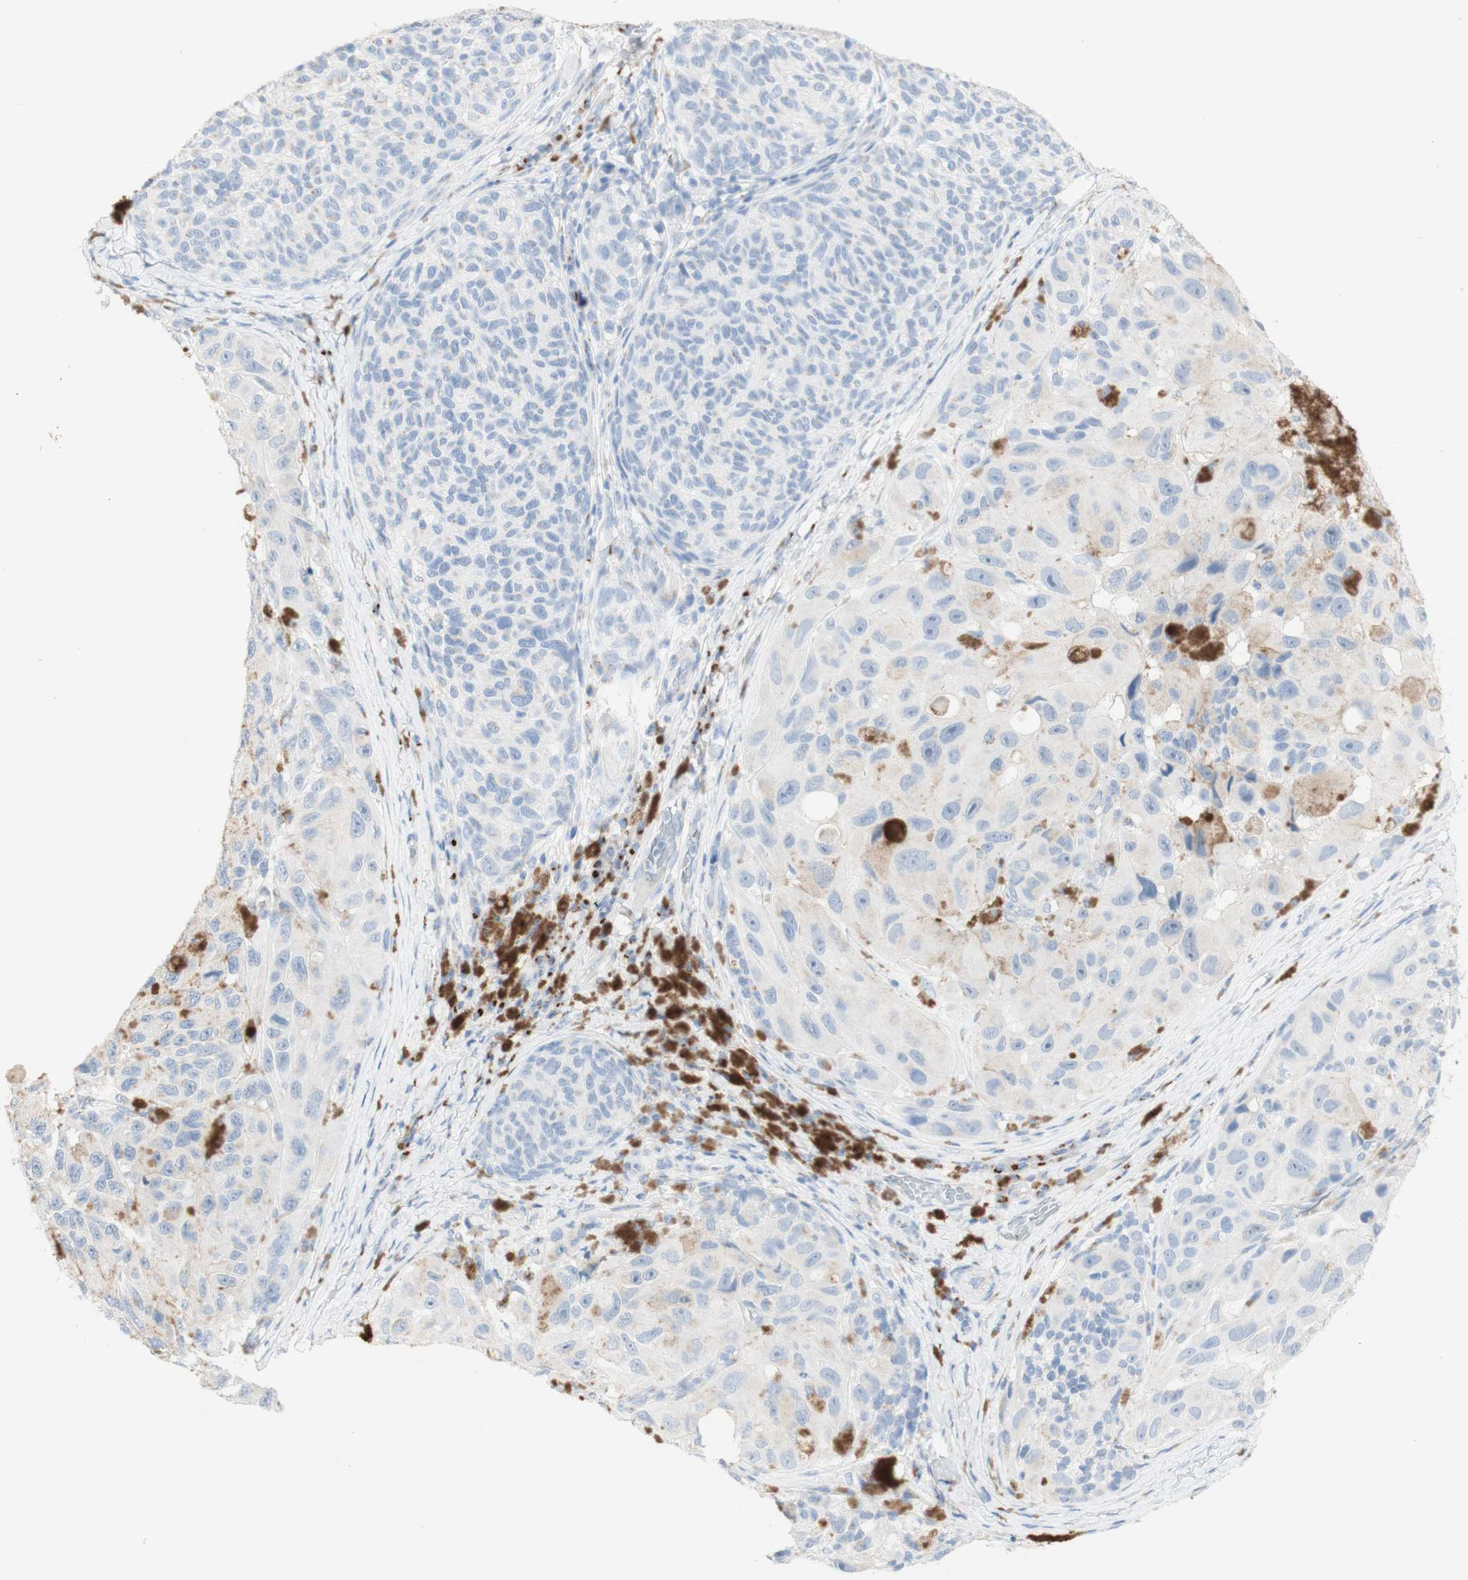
{"staining": {"intensity": "negative", "quantity": "none", "location": "none"}, "tissue": "melanoma", "cell_type": "Tumor cells", "image_type": "cancer", "snomed": [{"axis": "morphology", "description": "Malignant melanoma, NOS"}, {"axis": "topography", "description": "Skin"}], "caption": "This is an immunohistochemistry histopathology image of melanoma. There is no staining in tumor cells.", "gene": "MANEA", "patient": {"sex": "female", "age": 73}}